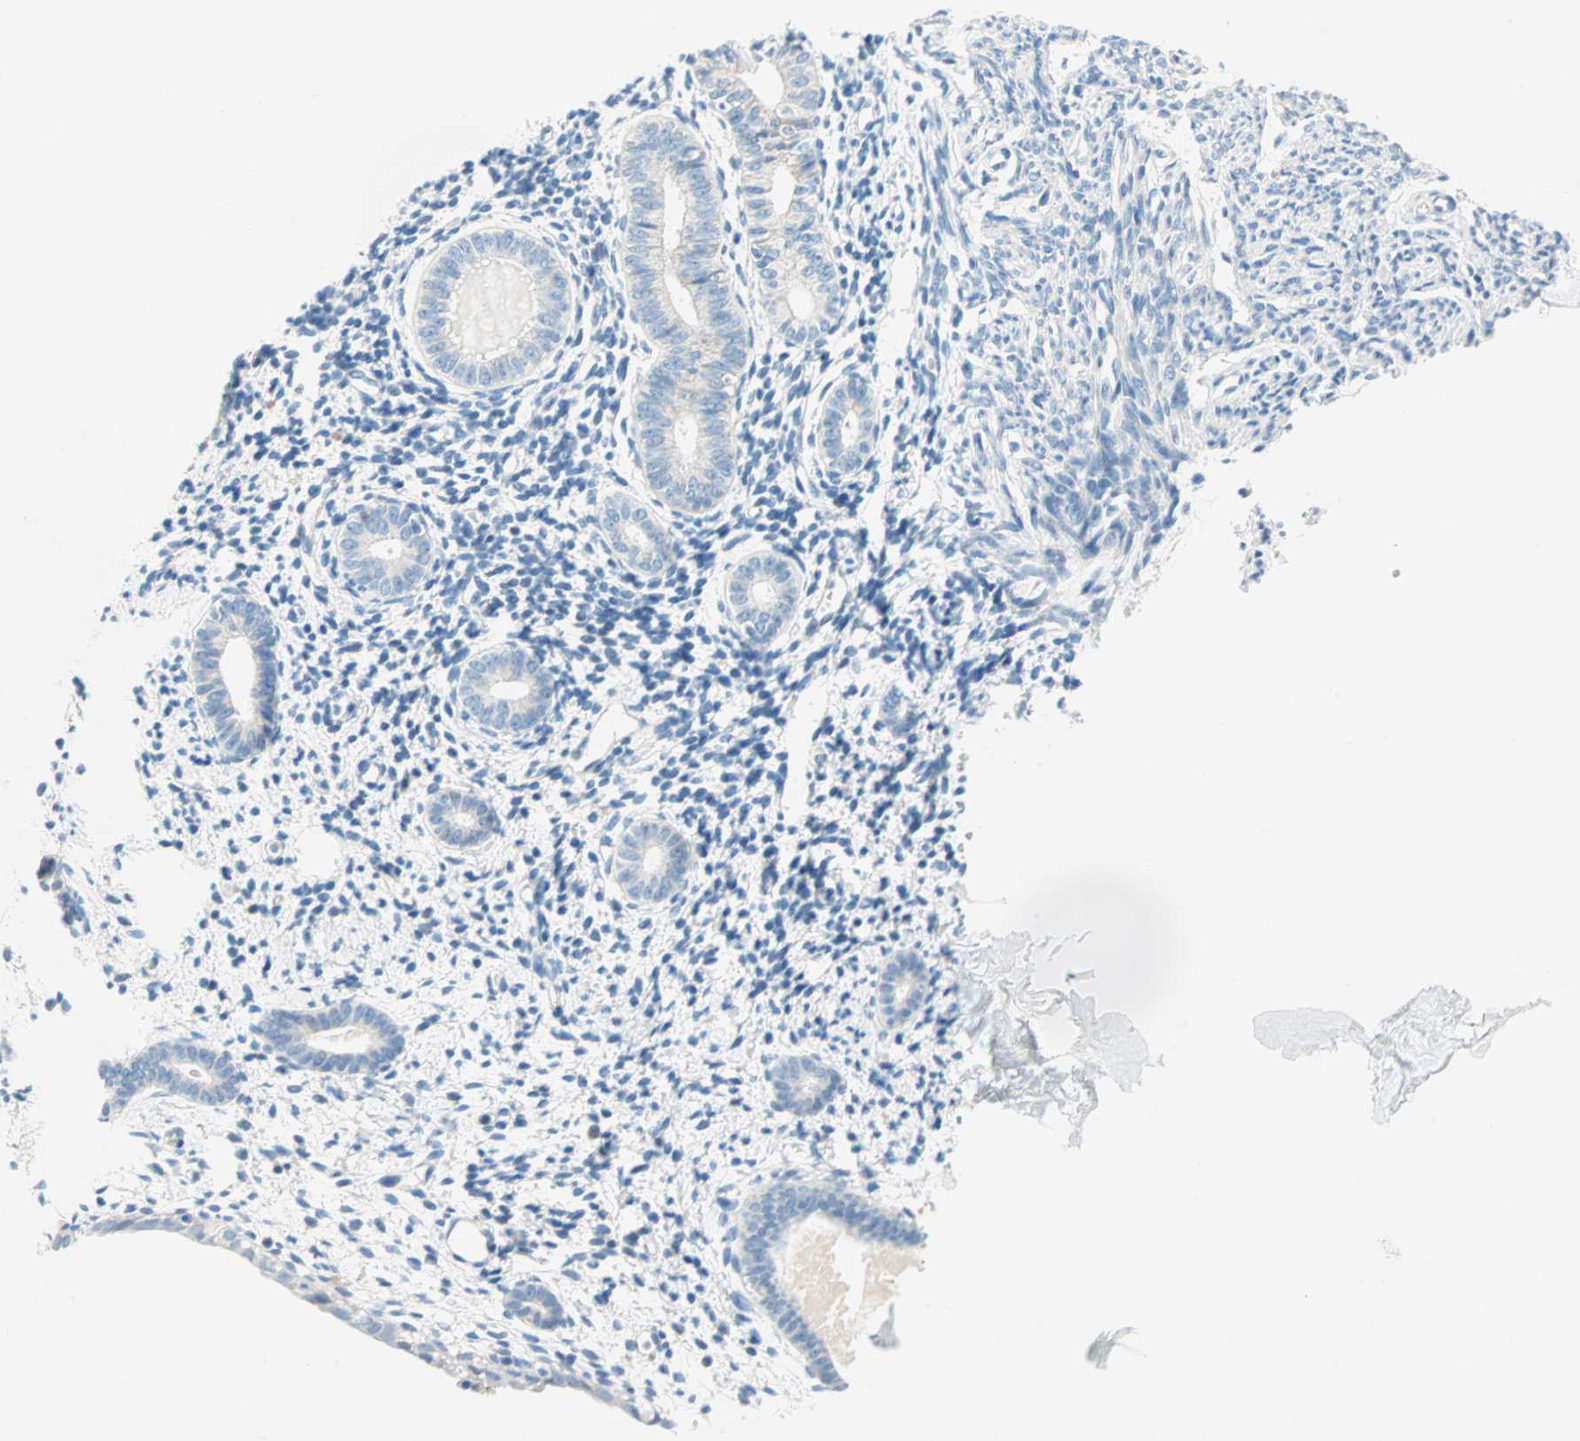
{"staining": {"intensity": "negative", "quantity": "none", "location": "none"}, "tissue": "endometrium", "cell_type": "Cells in endometrial stroma", "image_type": "normal", "snomed": [{"axis": "morphology", "description": "Normal tissue, NOS"}, {"axis": "topography", "description": "Endometrium"}], "caption": "Cells in endometrial stroma show no significant protein staining in benign endometrium. (DAB (3,3'-diaminobenzidine) immunohistochemistry (IHC) with hematoxylin counter stain).", "gene": "TMEM163", "patient": {"sex": "female", "age": 71}}